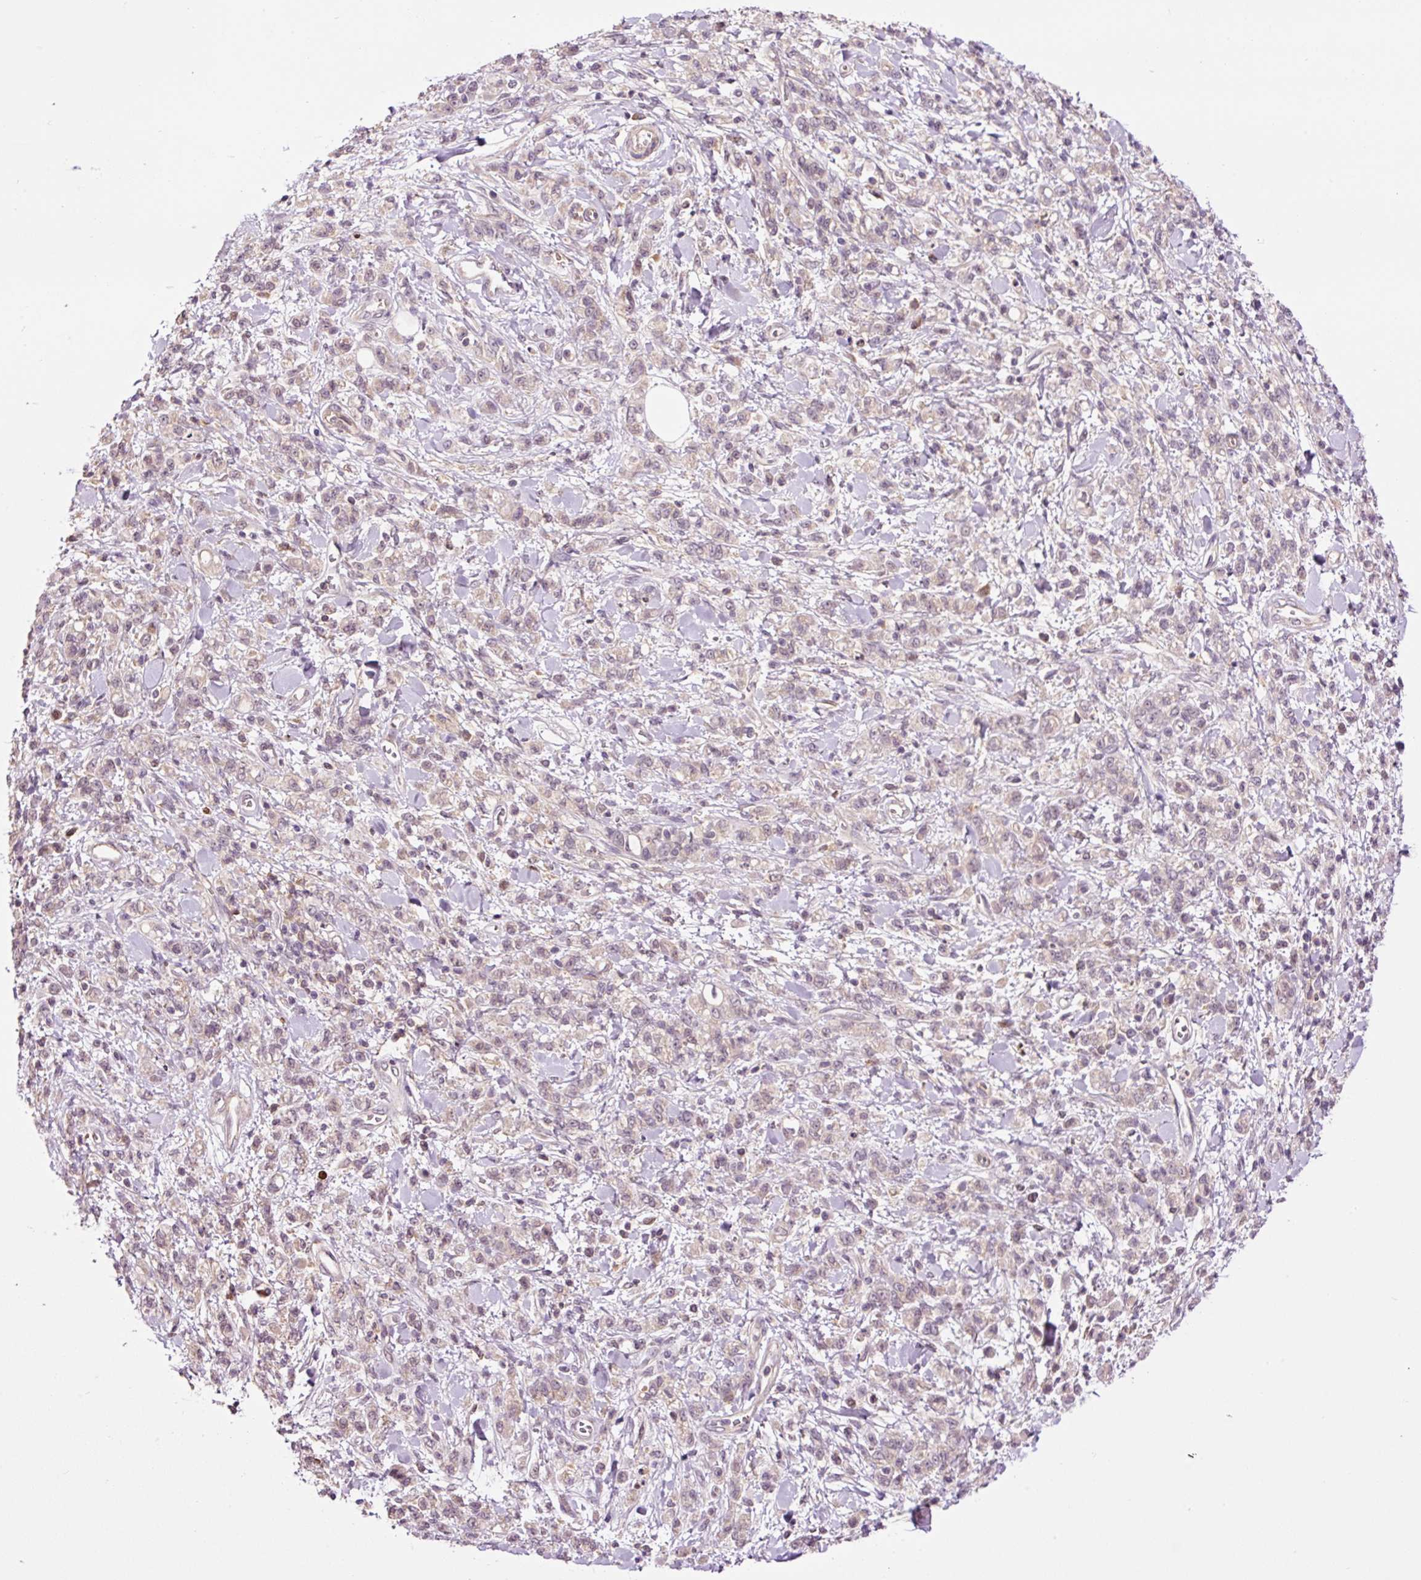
{"staining": {"intensity": "negative", "quantity": "none", "location": "none"}, "tissue": "stomach cancer", "cell_type": "Tumor cells", "image_type": "cancer", "snomed": [{"axis": "morphology", "description": "Adenocarcinoma, NOS"}, {"axis": "topography", "description": "Stomach"}], "caption": "IHC photomicrograph of human stomach cancer (adenocarcinoma) stained for a protein (brown), which displays no expression in tumor cells.", "gene": "DPPA4", "patient": {"sex": "male", "age": 77}}